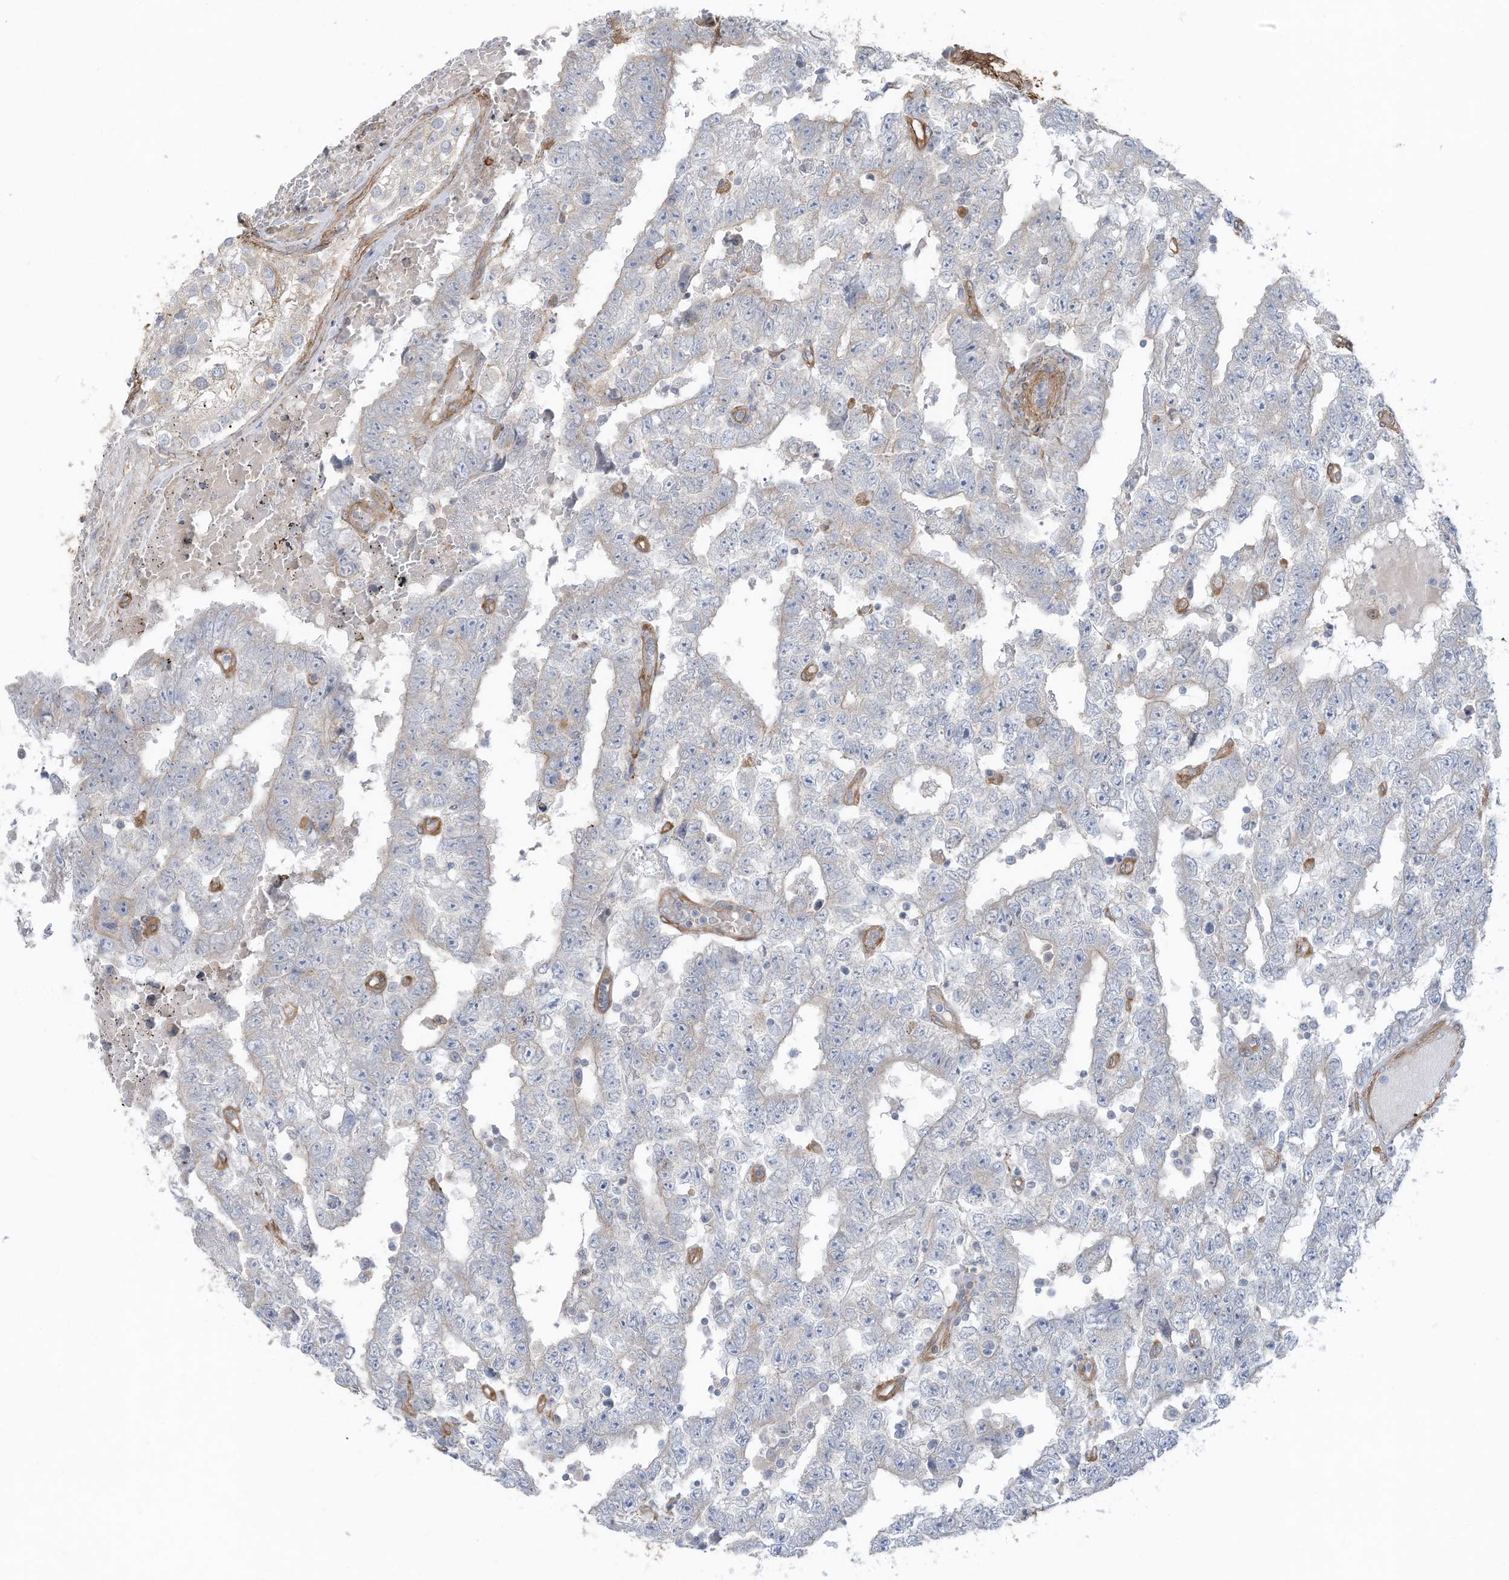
{"staining": {"intensity": "negative", "quantity": "none", "location": "none"}, "tissue": "testis cancer", "cell_type": "Tumor cells", "image_type": "cancer", "snomed": [{"axis": "morphology", "description": "Carcinoma, Embryonal, NOS"}, {"axis": "topography", "description": "Testis"}], "caption": "High magnification brightfield microscopy of embryonal carcinoma (testis) stained with DAB (3,3'-diaminobenzidine) (brown) and counterstained with hematoxylin (blue): tumor cells show no significant staining.", "gene": "SLC17A7", "patient": {"sex": "male", "age": 25}}